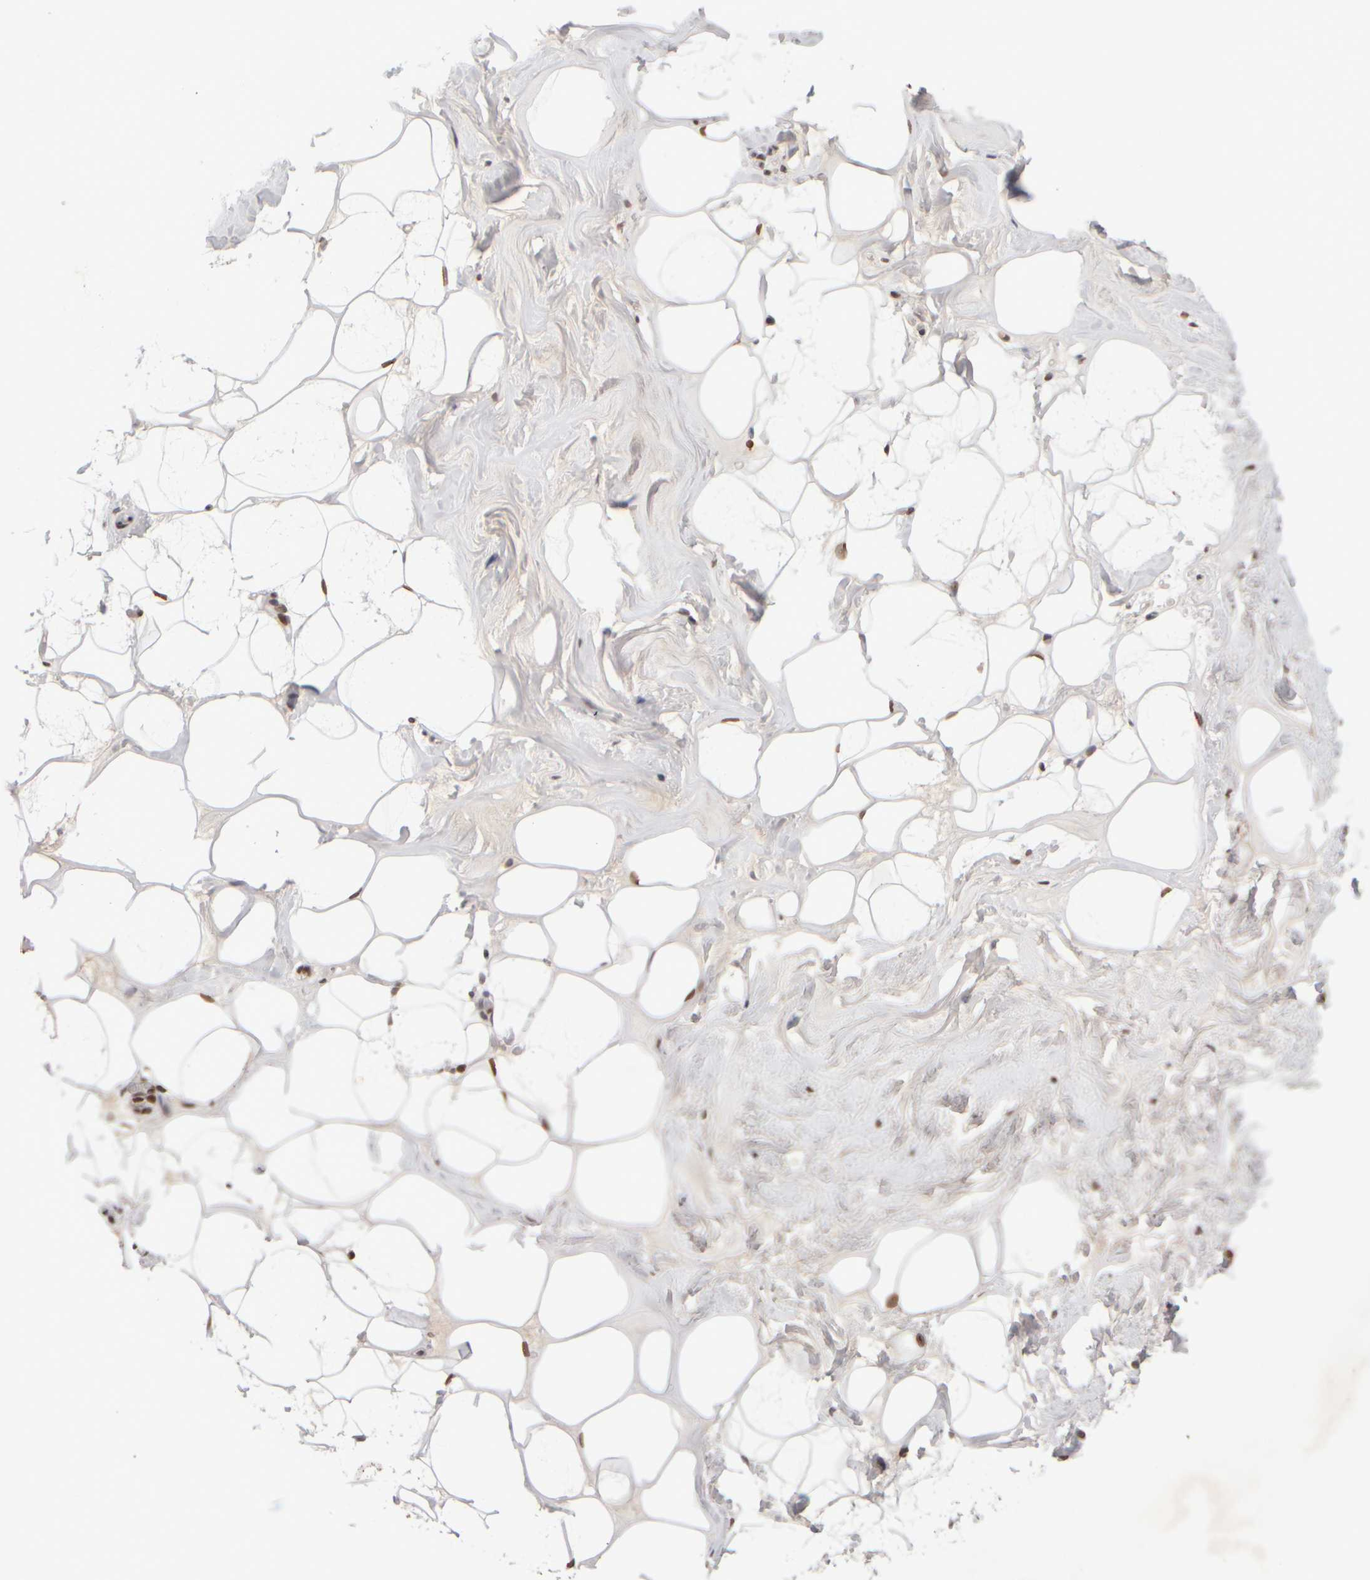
{"staining": {"intensity": "strong", "quantity": ">75%", "location": "nuclear"}, "tissue": "adipose tissue", "cell_type": "Adipocytes", "image_type": "normal", "snomed": [{"axis": "morphology", "description": "Normal tissue, NOS"}, {"axis": "morphology", "description": "Fibrosis, NOS"}, {"axis": "topography", "description": "Breast"}, {"axis": "topography", "description": "Adipose tissue"}], "caption": "Strong nuclear protein positivity is identified in approximately >75% of adipocytes in adipose tissue.", "gene": "ZC3HC1", "patient": {"sex": "female", "age": 39}}